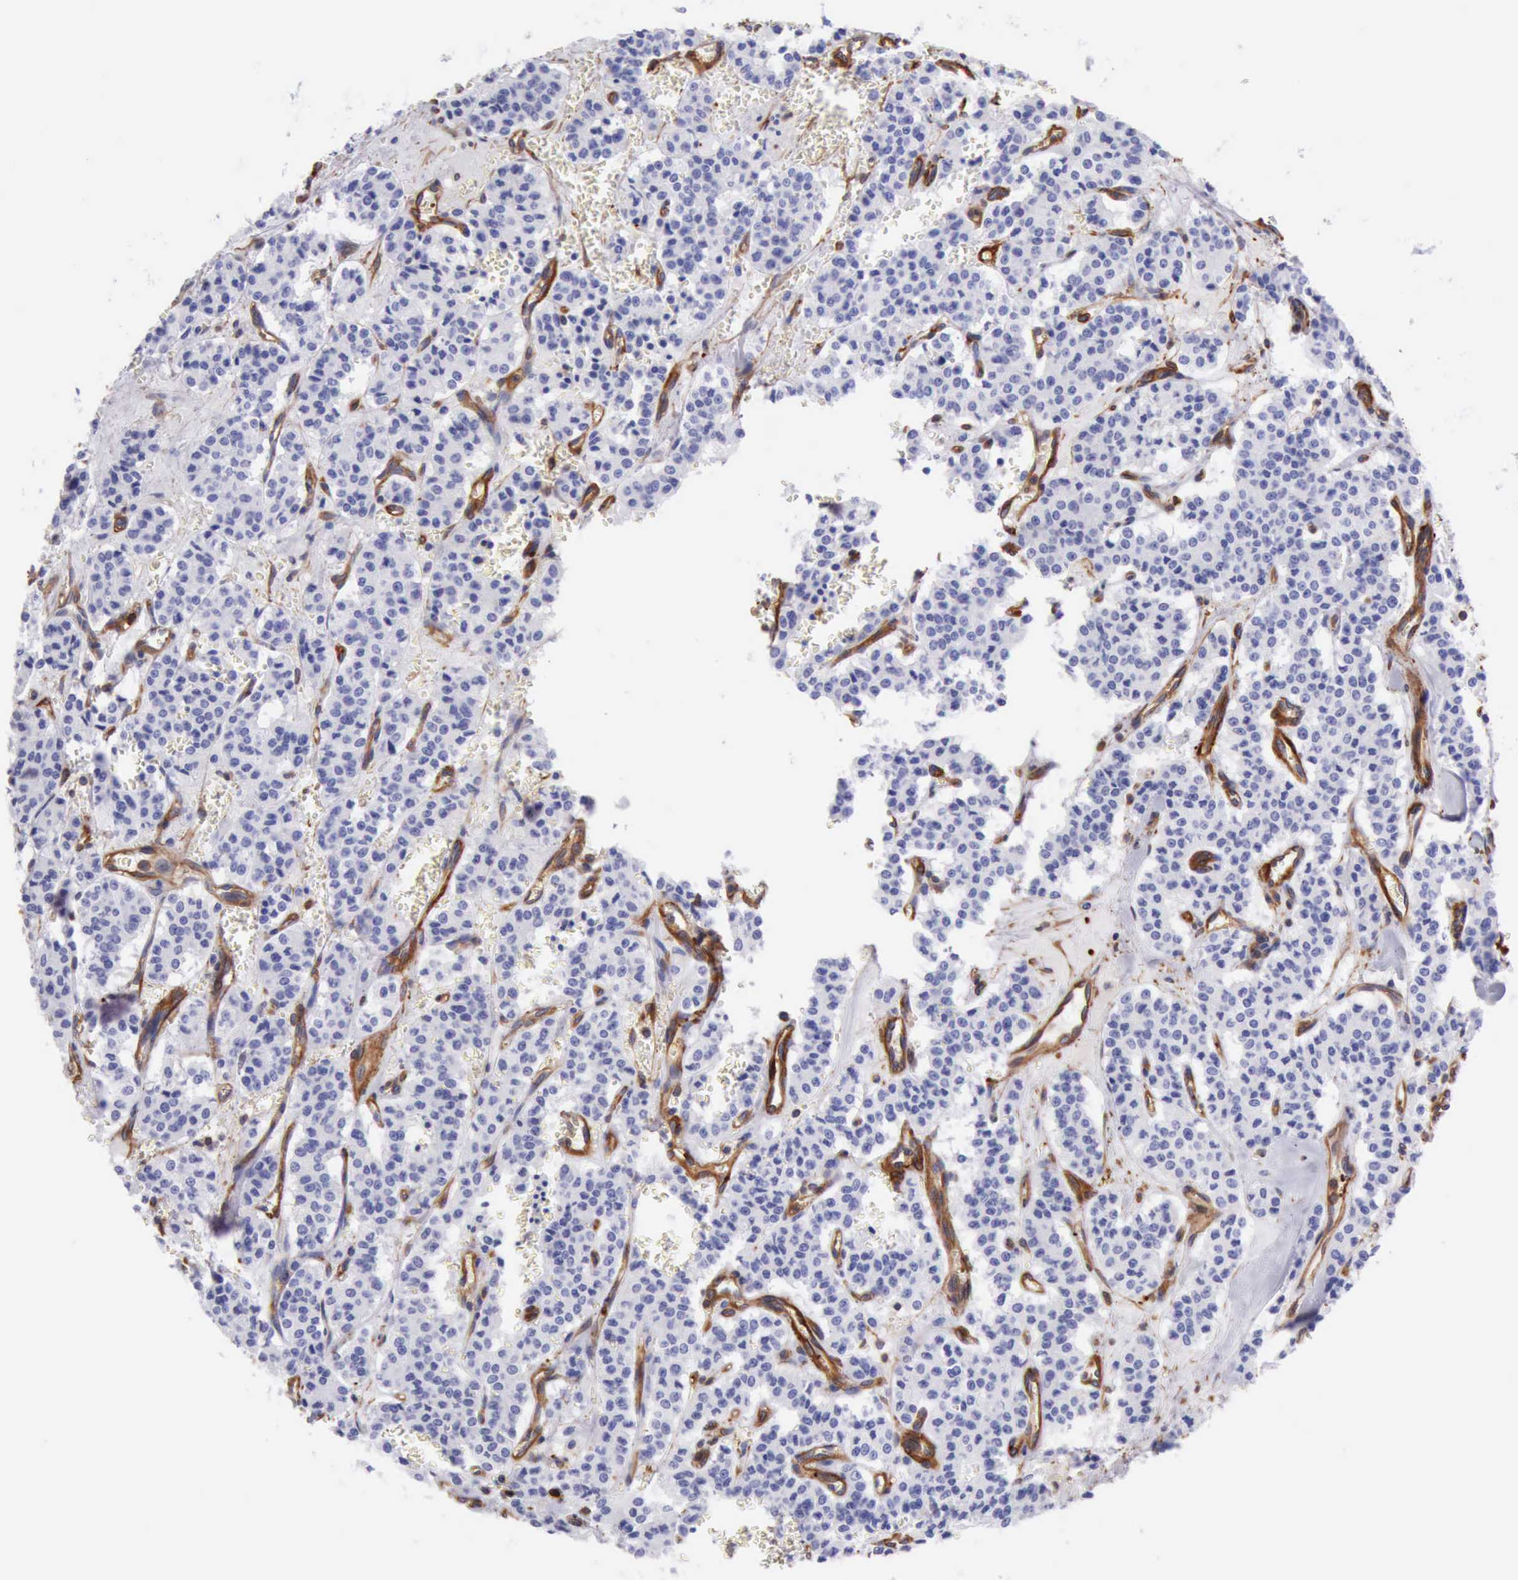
{"staining": {"intensity": "negative", "quantity": "none", "location": "none"}, "tissue": "carcinoid", "cell_type": "Tumor cells", "image_type": "cancer", "snomed": [{"axis": "morphology", "description": "Carcinoid, malignant, NOS"}, {"axis": "topography", "description": "Bronchus"}], "caption": "A high-resolution photomicrograph shows immunohistochemistry (IHC) staining of carcinoid (malignant), which exhibits no significant positivity in tumor cells. (Brightfield microscopy of DAB IHC at high magnification).", "gene": "FLNA", "patient": {"sex": "male", "age": 55}}